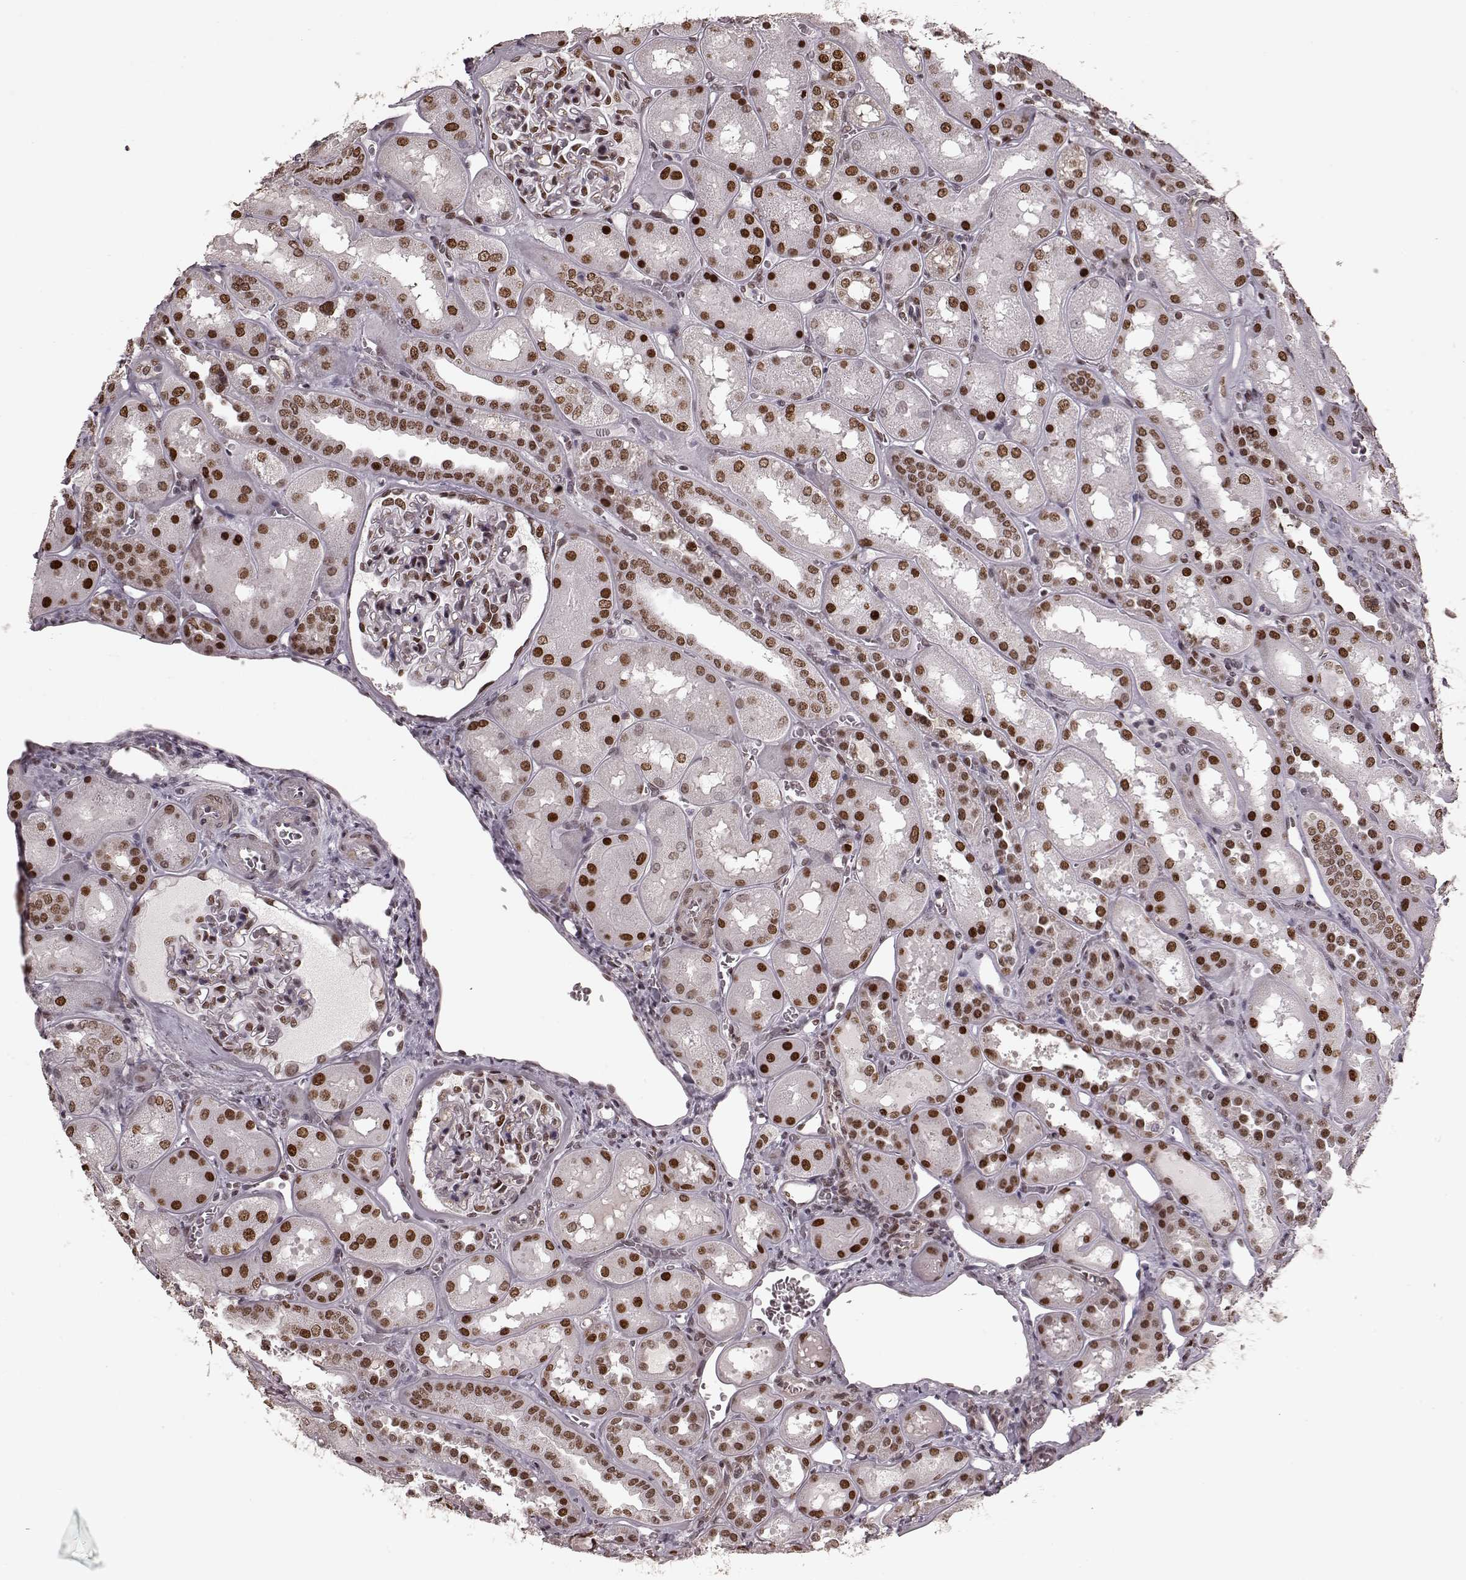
{"staining": {"intensity": "moderate", "quantity": "25%-75%", "location": "nuclear"}, "tissue": "kidney", "cell_type": "Cells in glomeruli", "image_type": "normal", "snomed": [{"axis": "morphology", "description": "Normal tissue, NOS"}, {"axis": "topography", "description": "Kidney"}], "caption": "Immunohistochemistry of unremarkable human kidney reveals medium levels of moderate nuclear positivity in approximately 25%-75% of cells in glomeruli. The staining was performed using DAB (3,3'-diaminobenzidine), with brown indicating positive protein expression. Nuclei are stained blue with hematoxylin.", "gene": "NR2C1", "patient": {"sex": "male", "age": 73}}